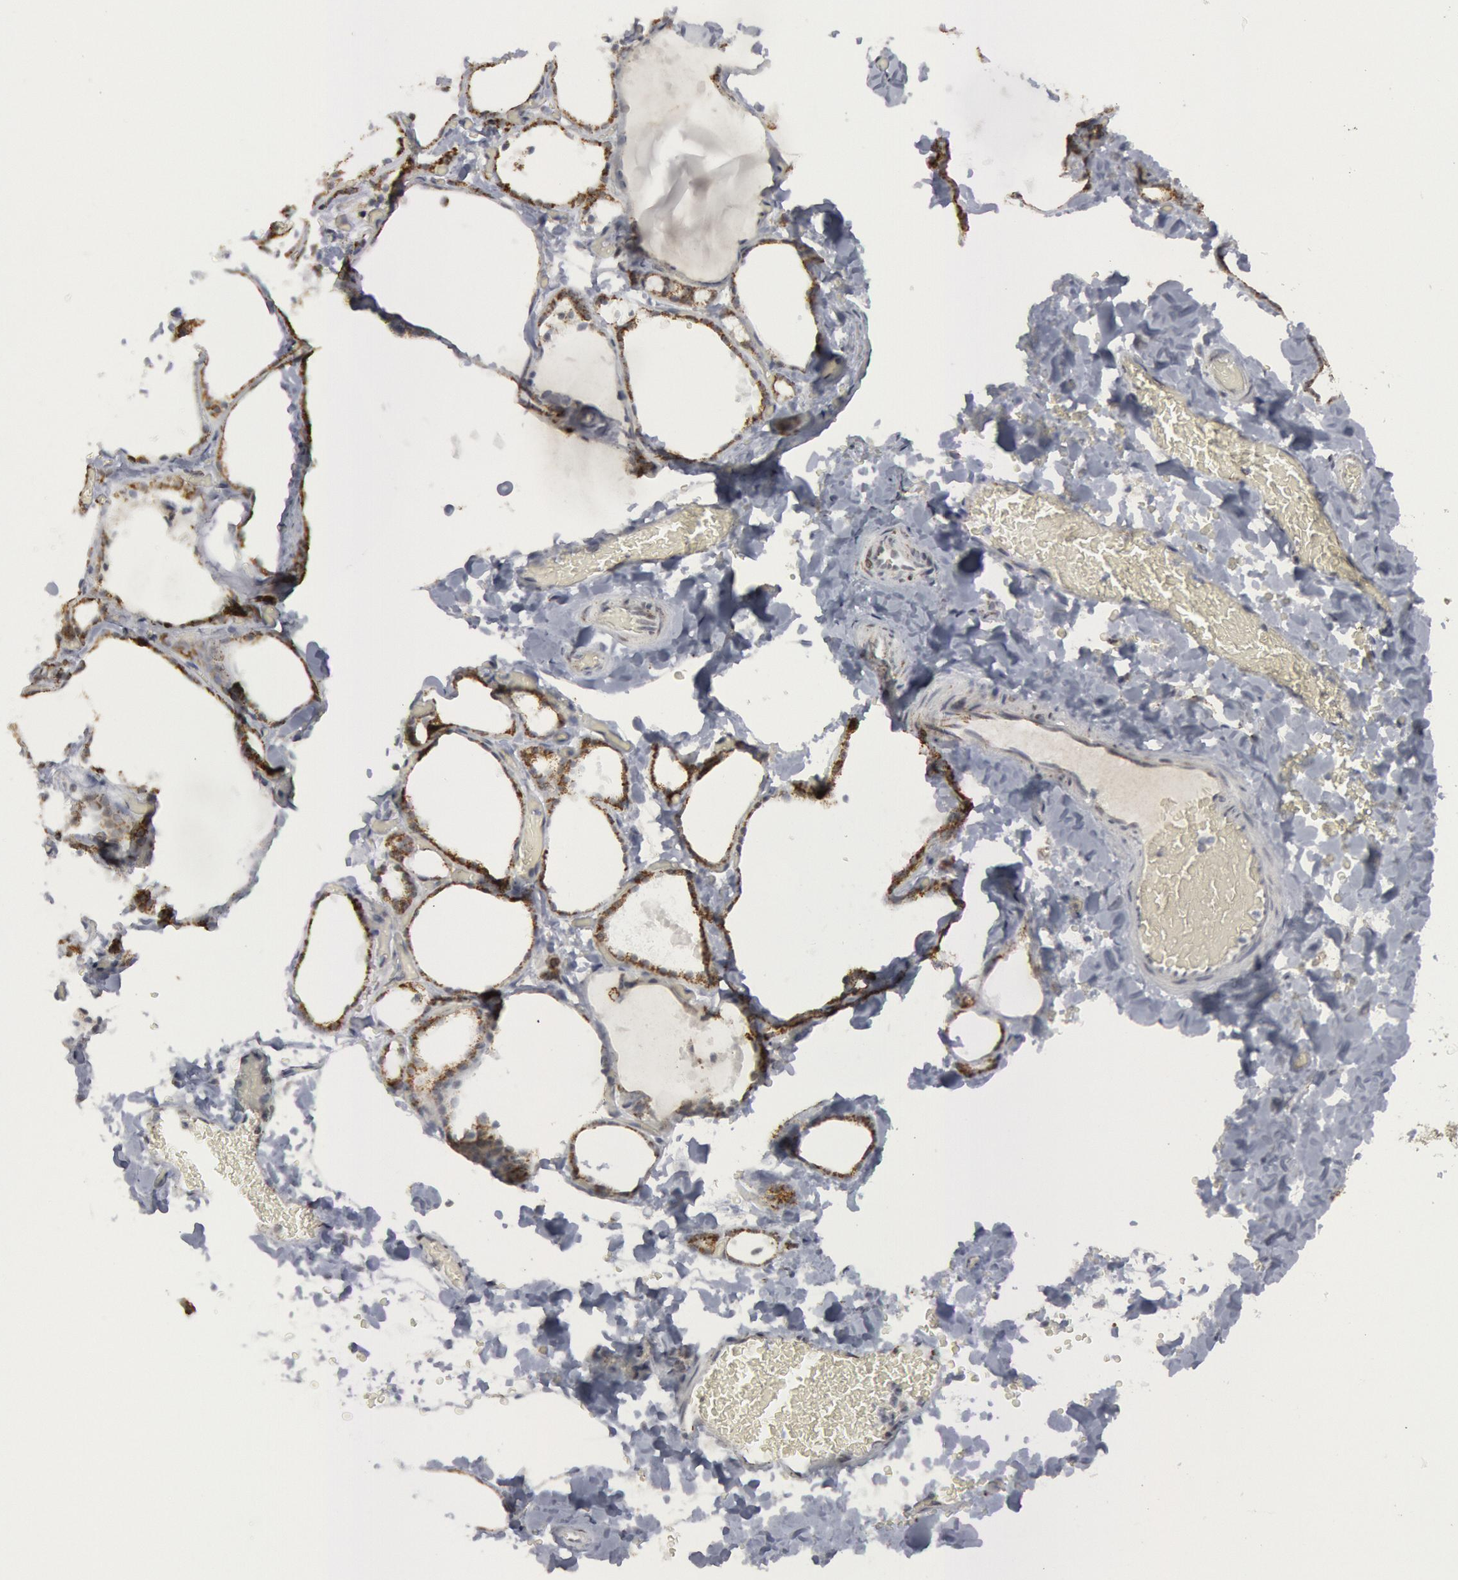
{"staining": {"intensity": "moderate", "quantity": "25%-75%", "location": "cytoplasmic/membranous"}, "tissue": "thyroid gland", "cell_type": "Glandular cells", "image_type": "normal", "snomed": [{"axis": "morphology", "description": "Normal tissue, NOS"}, {"axis": "topography", "description": "Thyroid gland"}], "caption": "Protein staining of normal thyroid gland demonstrates moderate cytoplasmic/membranous positivity in approximately 25%-75% of glandular cells. The staining was performed using DAB (3,3'-diaminobenzidine) to visualize the protein expression in brown, while the nuclei were stained in blue with hematoxylin (Magnification: 20x).", "gene": "CASP9", "patient": {"sex": "female", "age": 22}}